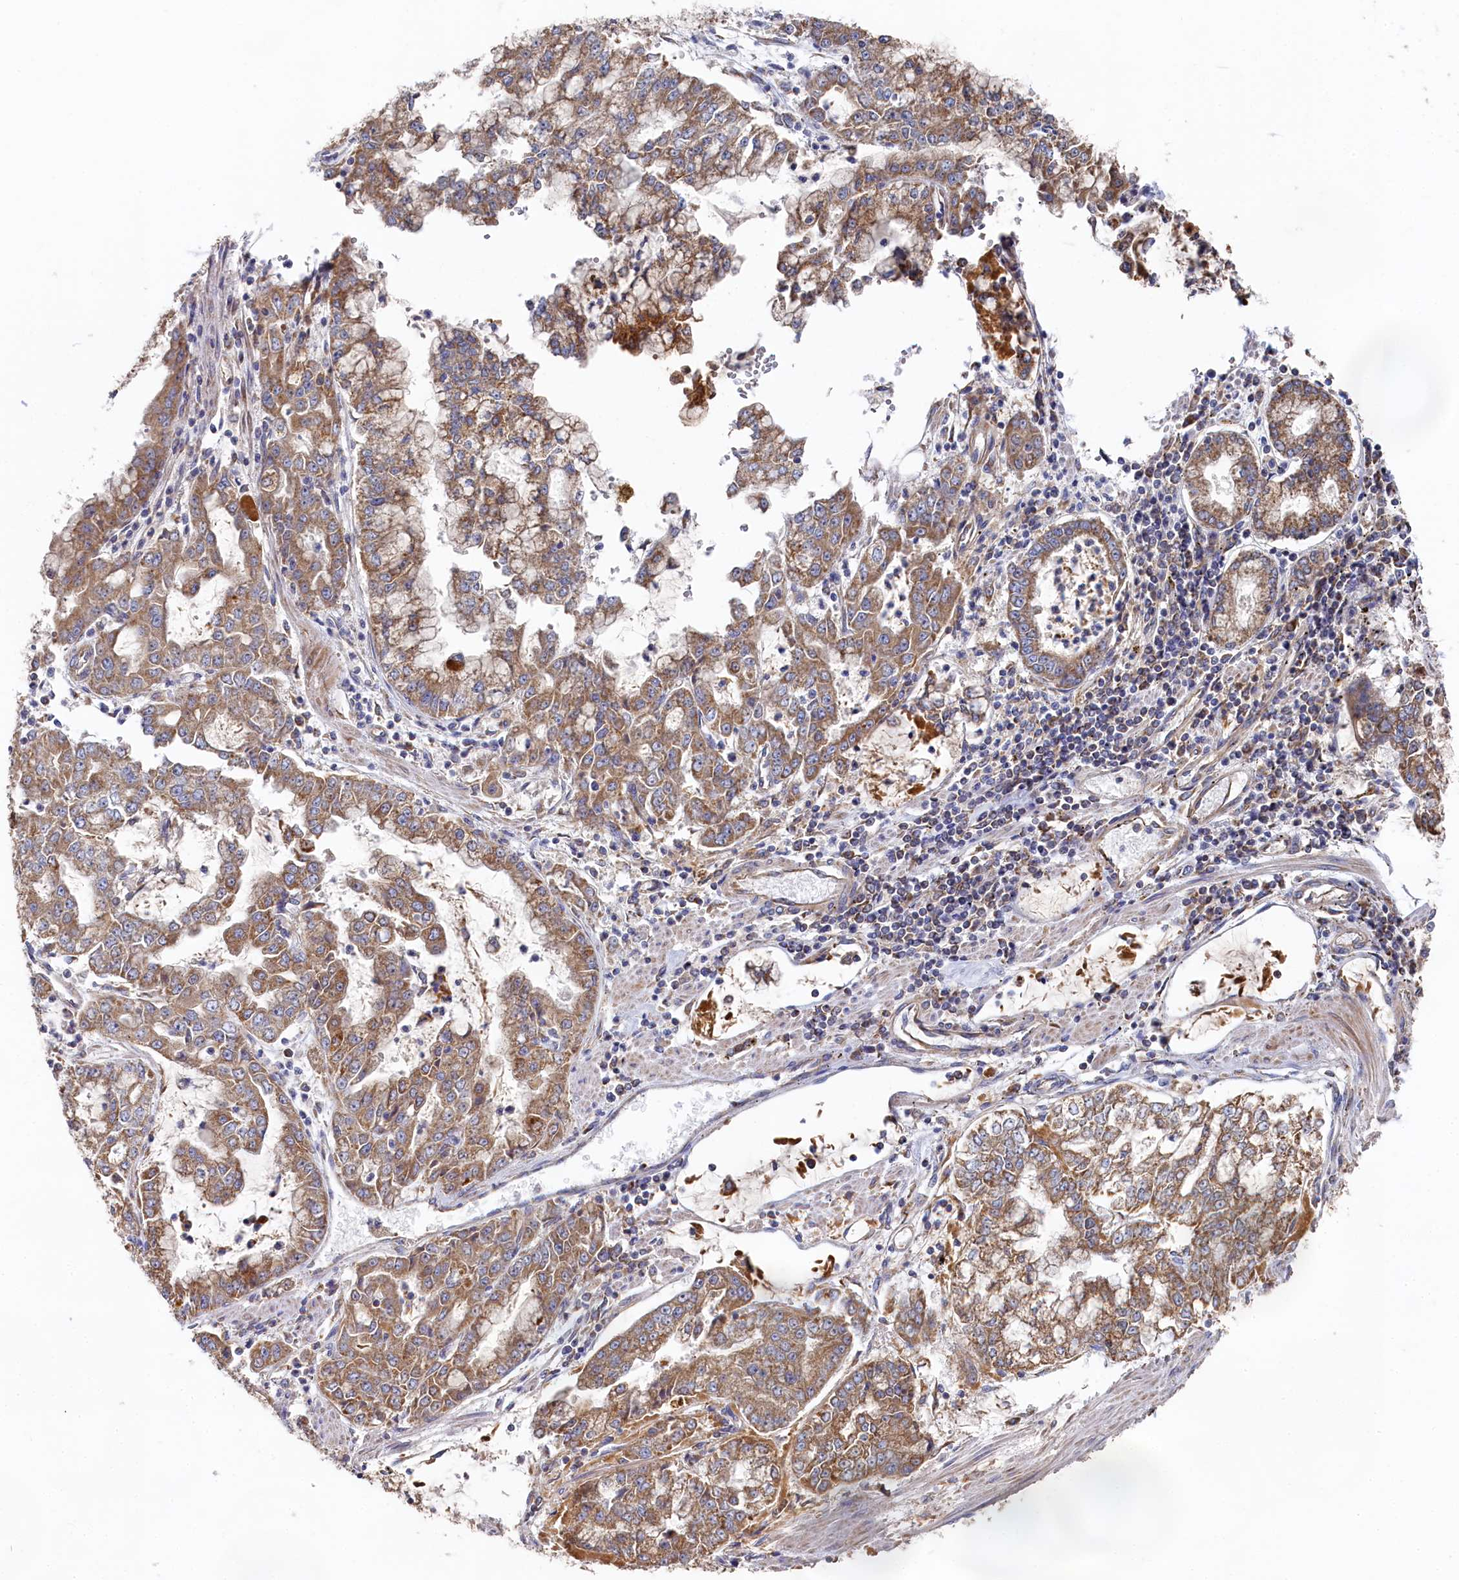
{"staining": {"intensity": "moderate", "quantity": ">75%", "location": "cytoplasmic/membranous"}, "tissue": "stomach cancer", "cell_type": "Tumor cells", "image_type": "cancer", "snomed": [{"axis": "morphology", "description": "Adenocarcinoma, NOS"}, {"axis": "topography", "description": "Stomach"}], "caption": "Stomach cancer (adenocarcinoma) stained with a protein marker demonstrates moderate staining in tumor cells.", "gene": "HAUS2", "patient": {"sex": "male", "age": 76}}